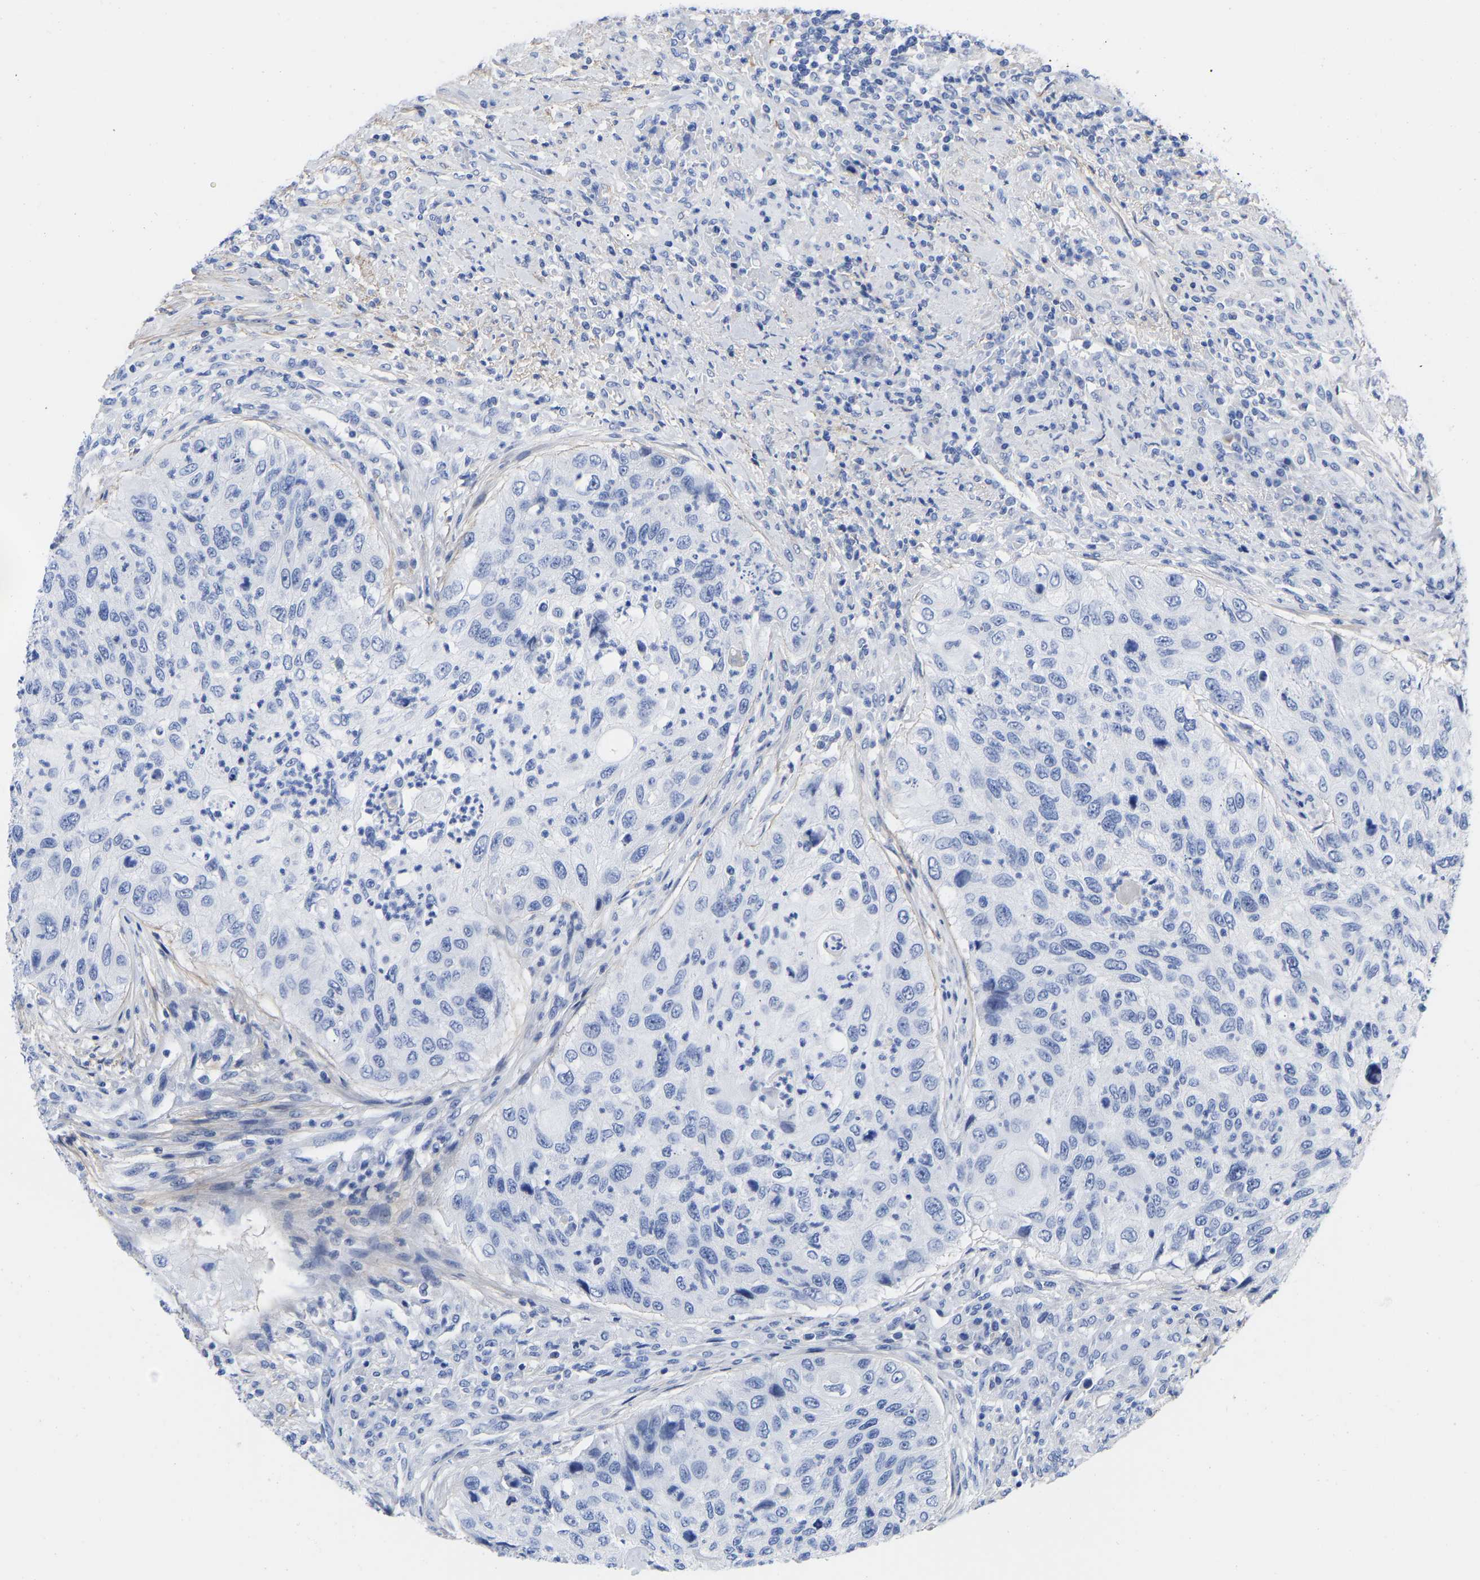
{"staining": {"intensity": "negative", "quantity": "none", "location": "none"}, "tissue": "urothelial cancer", "cell_type": "Tumor cells", "image_type": "cancer", "snomed": [{"axis": "morphology", "description": "Urothelial carcinoma, High grade"}, {"axis": "topography", "description": "Urinary bladder"}], "caption": "The photomicrograph demonstrates no significant staining in tumor cells of urothelial cancer.", "gene": "GPA33", "patient": {"sex": "female", "age": 60}}